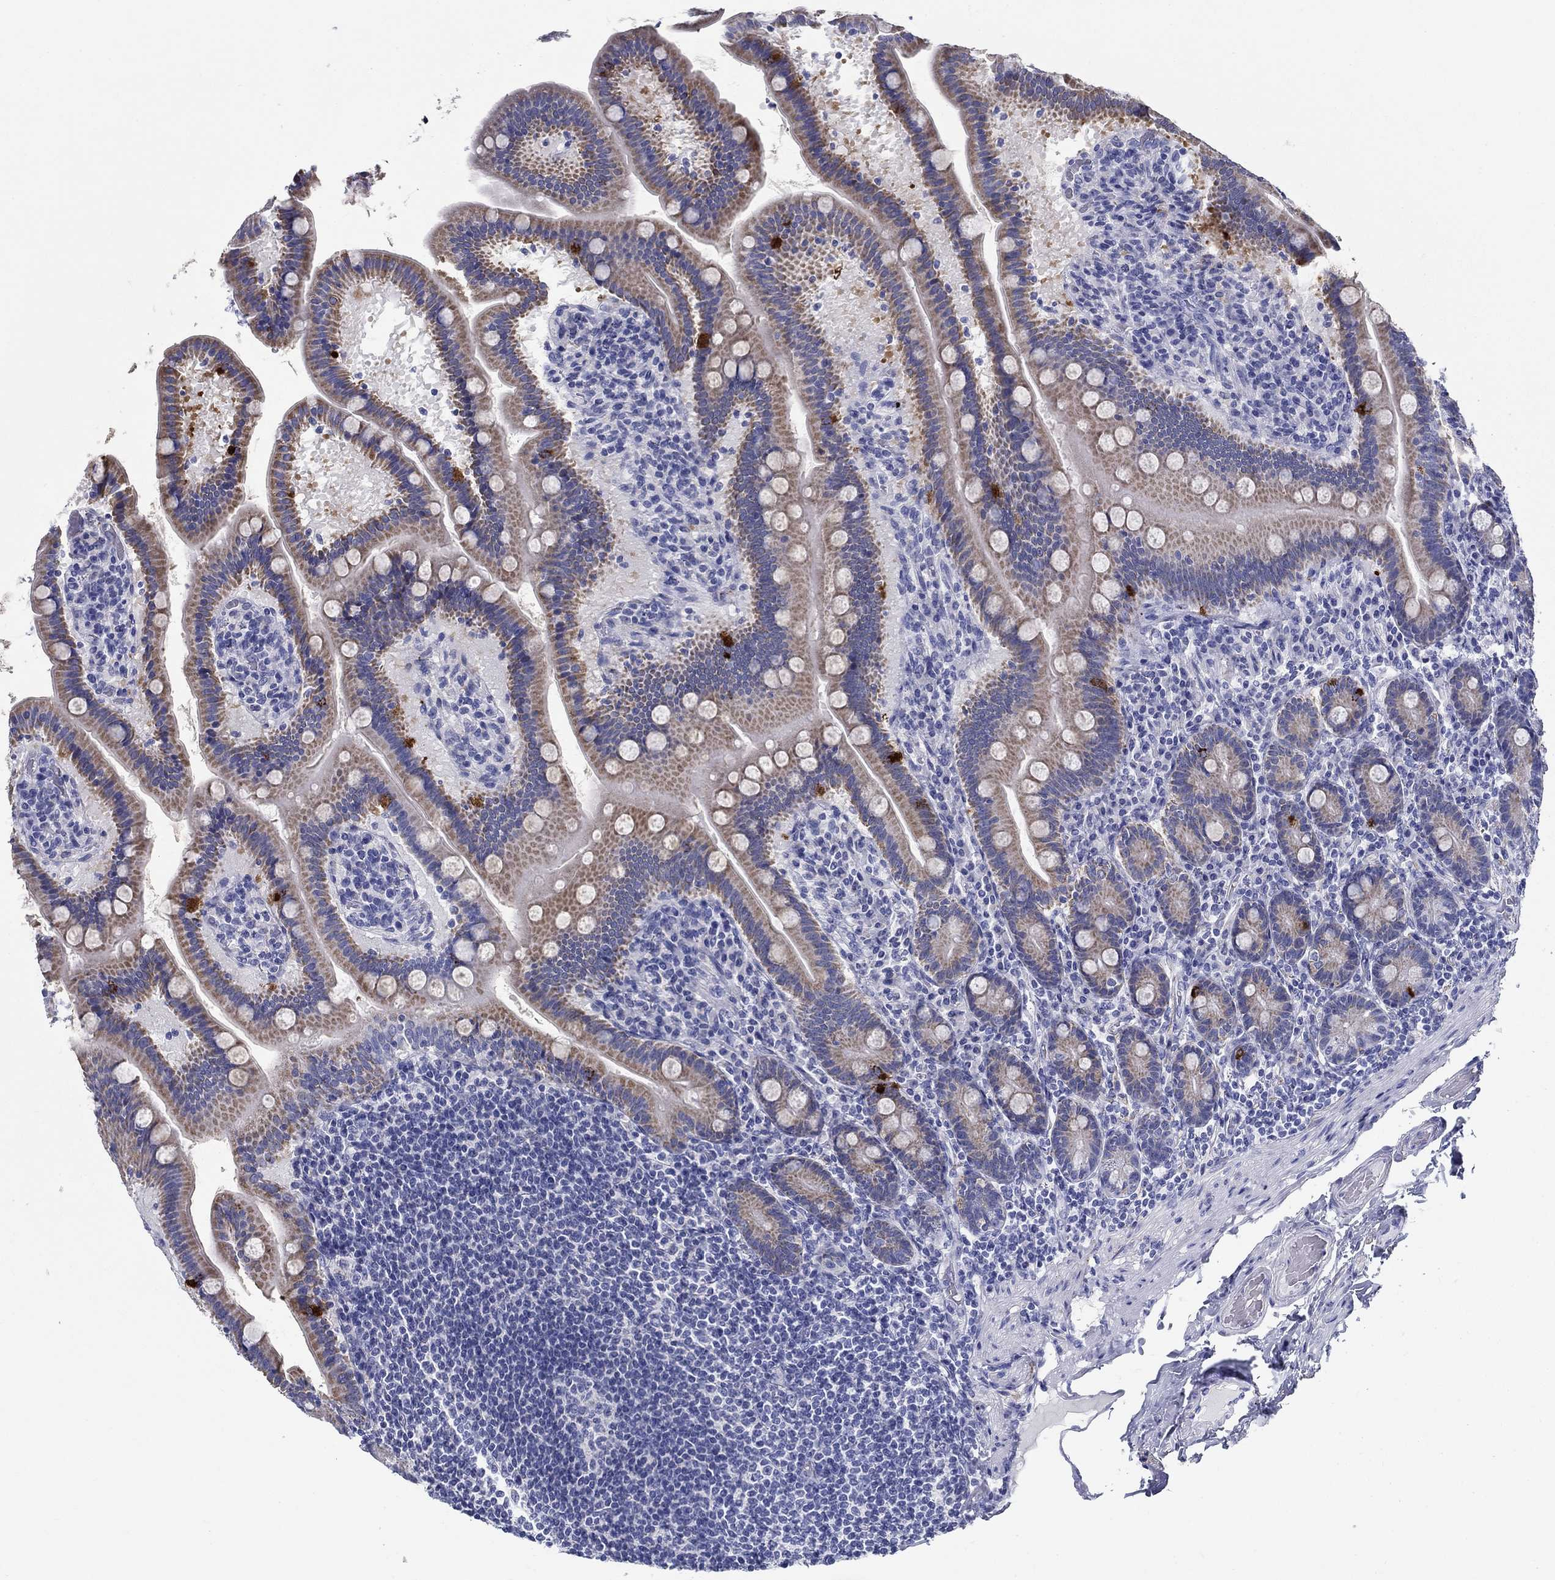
{"staining": {"intensity": "strong", "quantity": "<25%", "location": "cytoplasmic/membranous"}, "tissue": "small intestine", "cell_type": "Glandular cells", "image_type": "normal", "snomed": [{"axis": "morphology", "description": "Normal tissue, NOS"}, {"axis": "topography", "description": "Small intestine"}], "caption": "Immunohistochemistry (DAB (3,3'-diaminobenzidine)) staining of normal human small intestine shows strong cytoplasmic/membranous protein staining in approximately <25% of glandular cells.", "gene": "UPB1", "patient": {"sex": "male", "age": 66}}